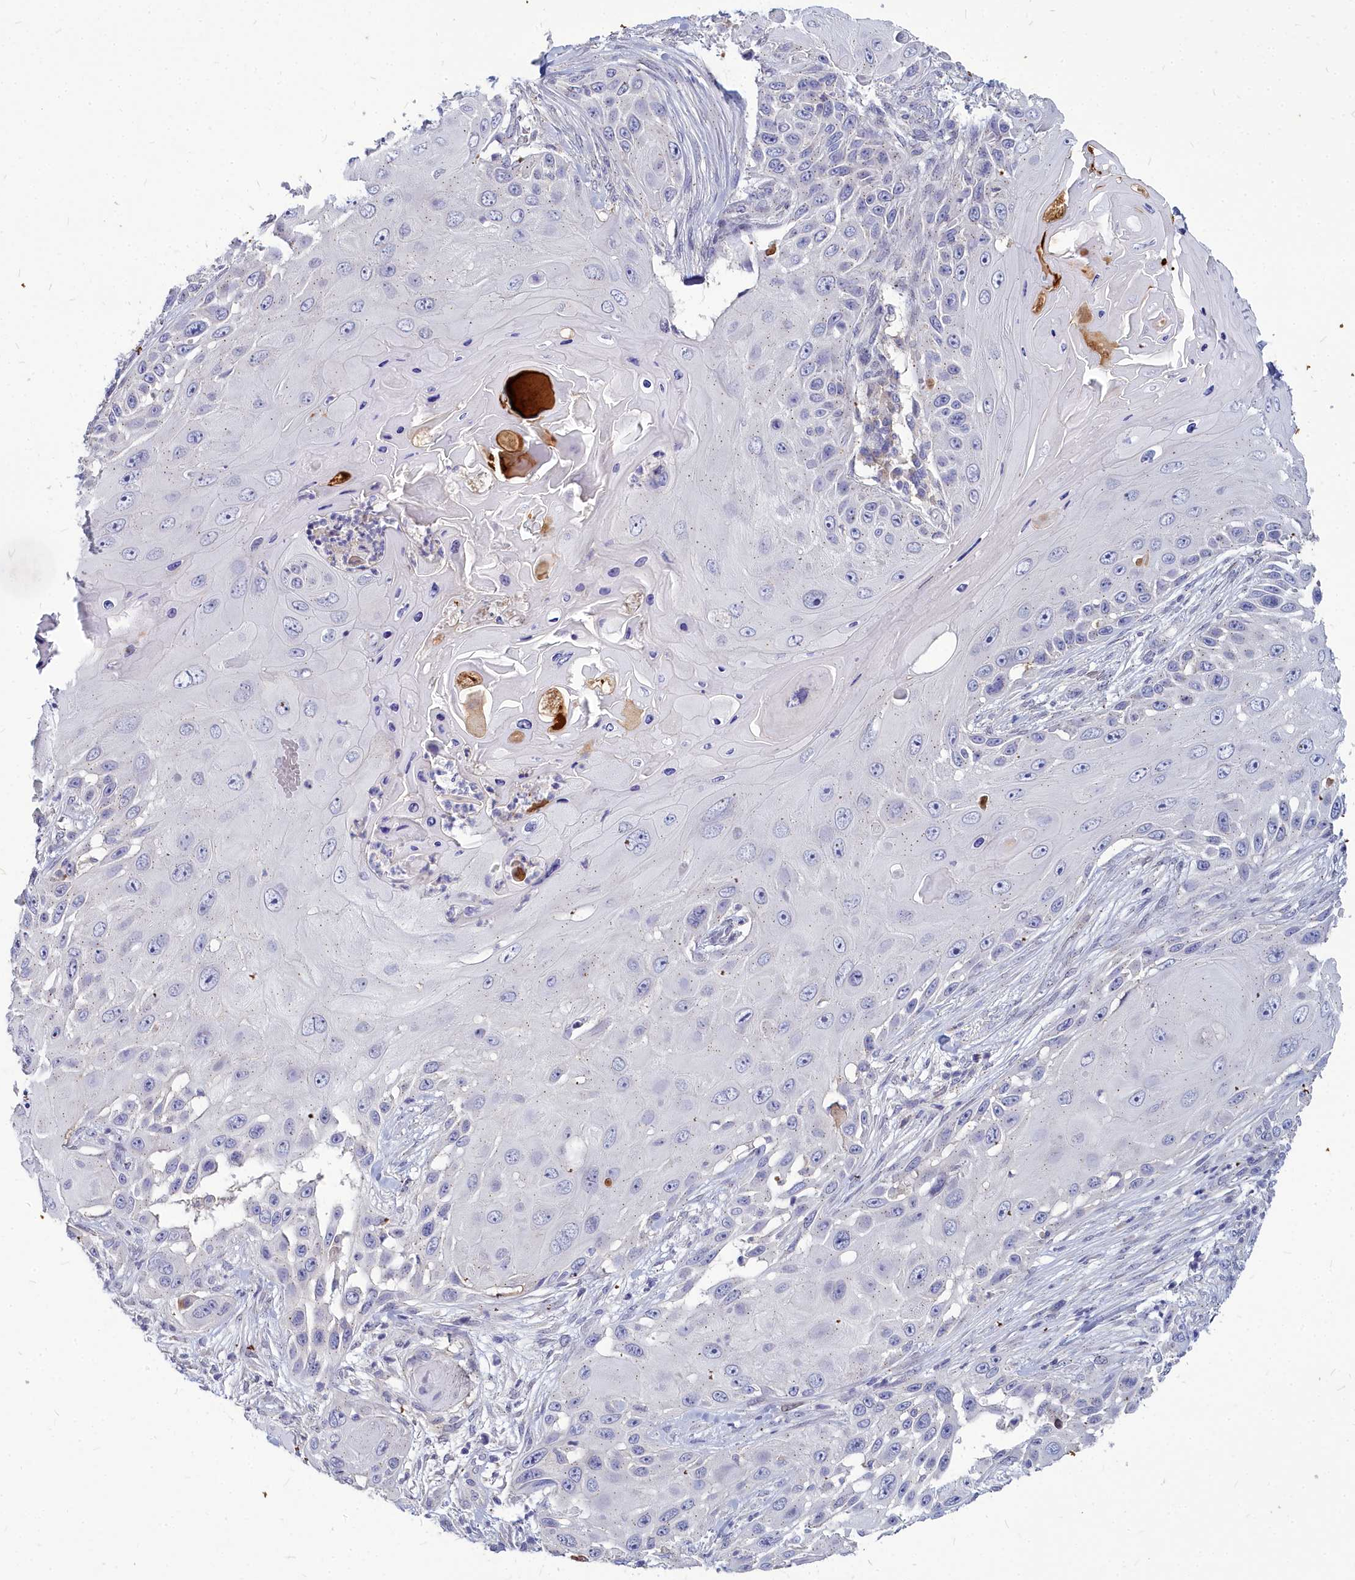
{"staining": {"intensity": "weak", "quantity": "<25%", "location": "cytoplasmic/membranous"}, "tissue": "skin cancer", "cell_type": "Tumor cells", "image_type": "cancer", "snomed": [{"axis": "morphology", "description": "Squamous cell carcinoma, NOS"}, {"axis": "topography", "description": "Skin"}], "caption": "This is a micrograph of immunohistochemistry (IHC) staining of skin cancer (squamous cell carcinoma), which shows no expression in tumor cells.", "gene": "NOXA1", "patient": {"sex": "female", "age": 44}}